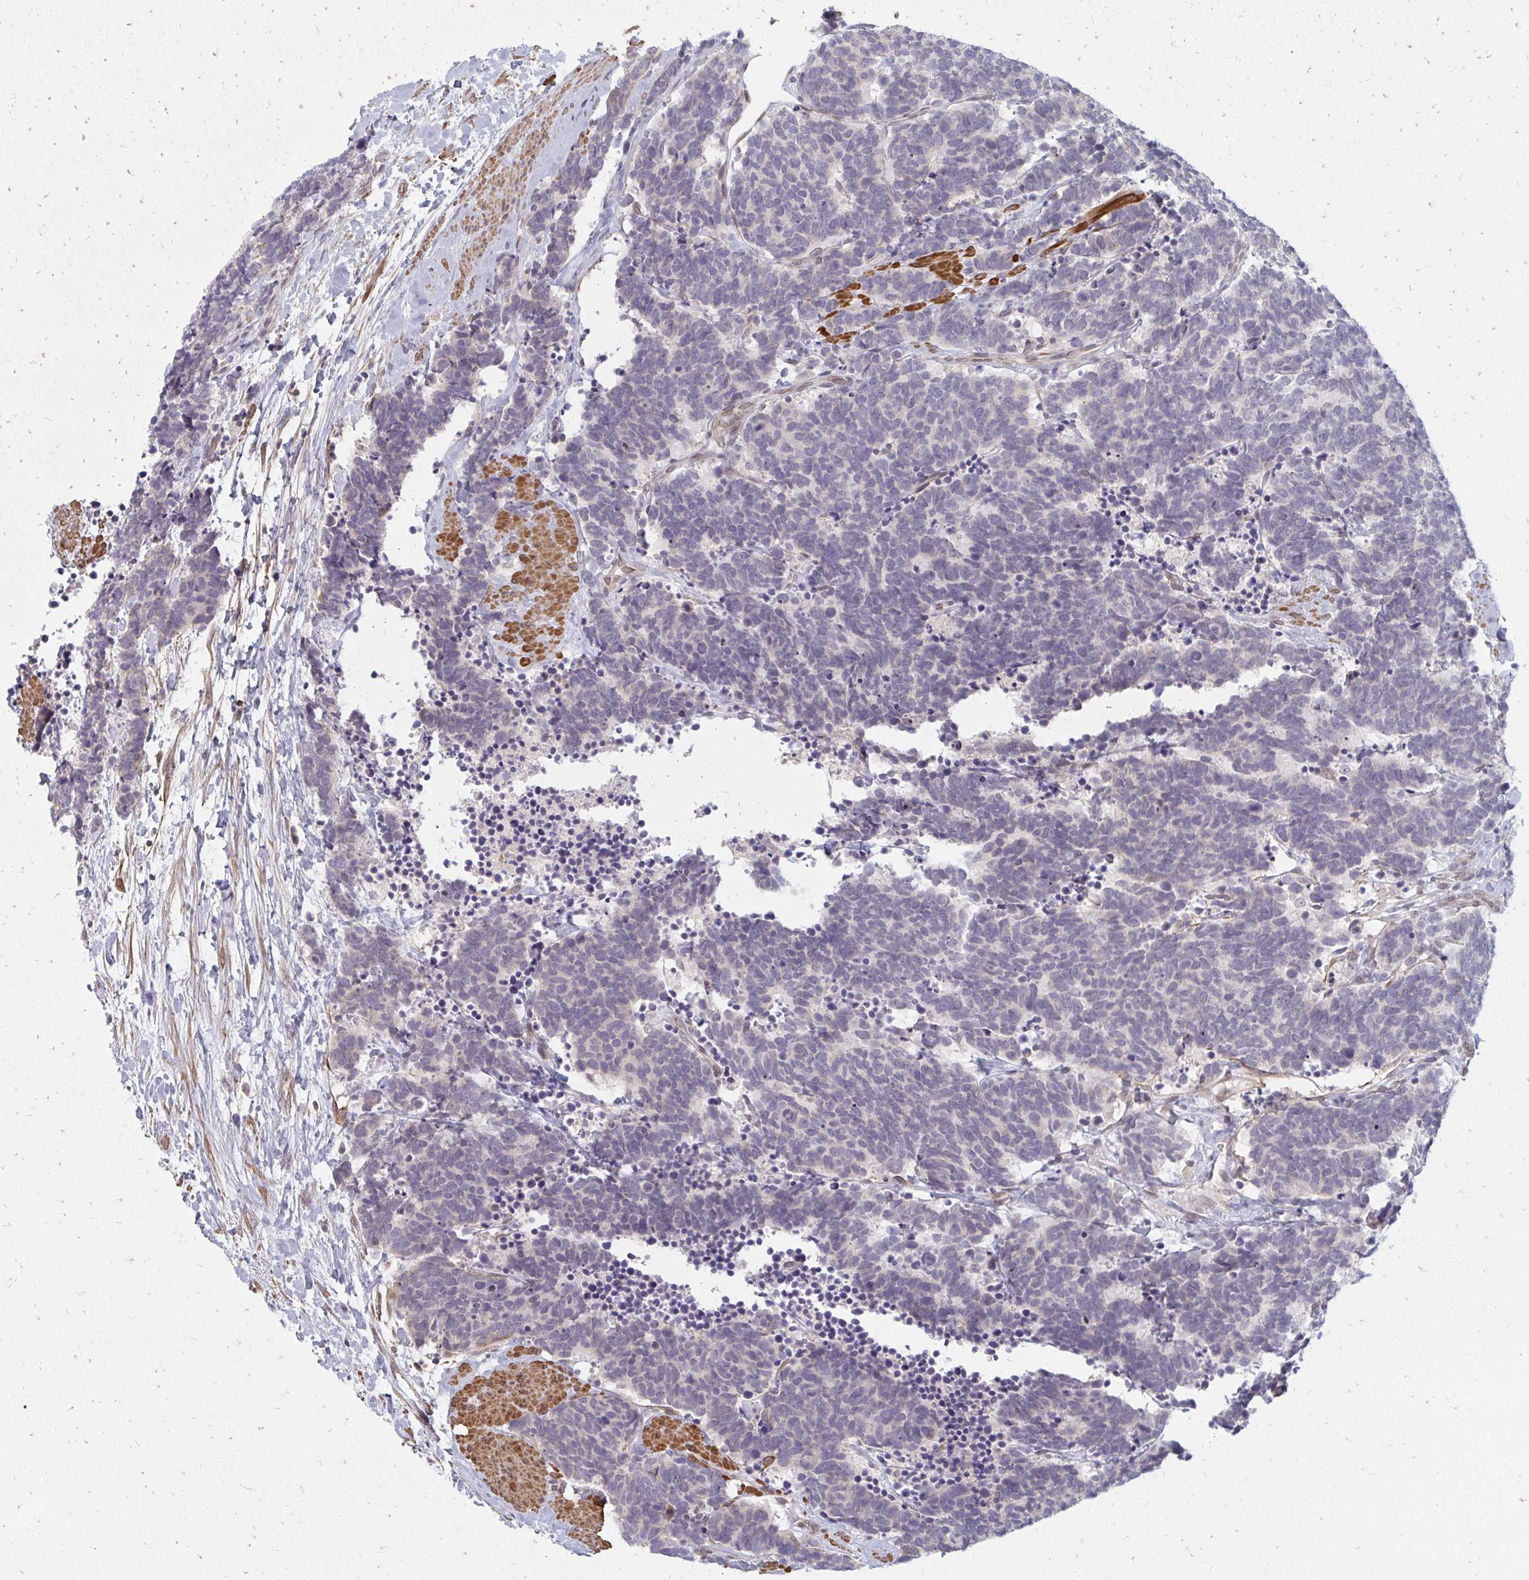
{"staining": {"intensity": "negative", "quantity": "none", "location": "none"}, "tissue": "carcinoid", "cell_type": "Tumor cells", "image_type": "cancer", "snomed": [{"axis": "morphology", "description": "Carcinoma, NOS"}, {"axis": "morphology", "description": "Carcinoid, malignant, NOS"}, {"axis": "topography", "description": "Prostate"}], "caption": "Malignant carcinoid stained for a protein using immunohistochemistry demonstrates no staining tumor cells.", "gene": "GPC5", "patient": {"sex": "male", "age": 57}}